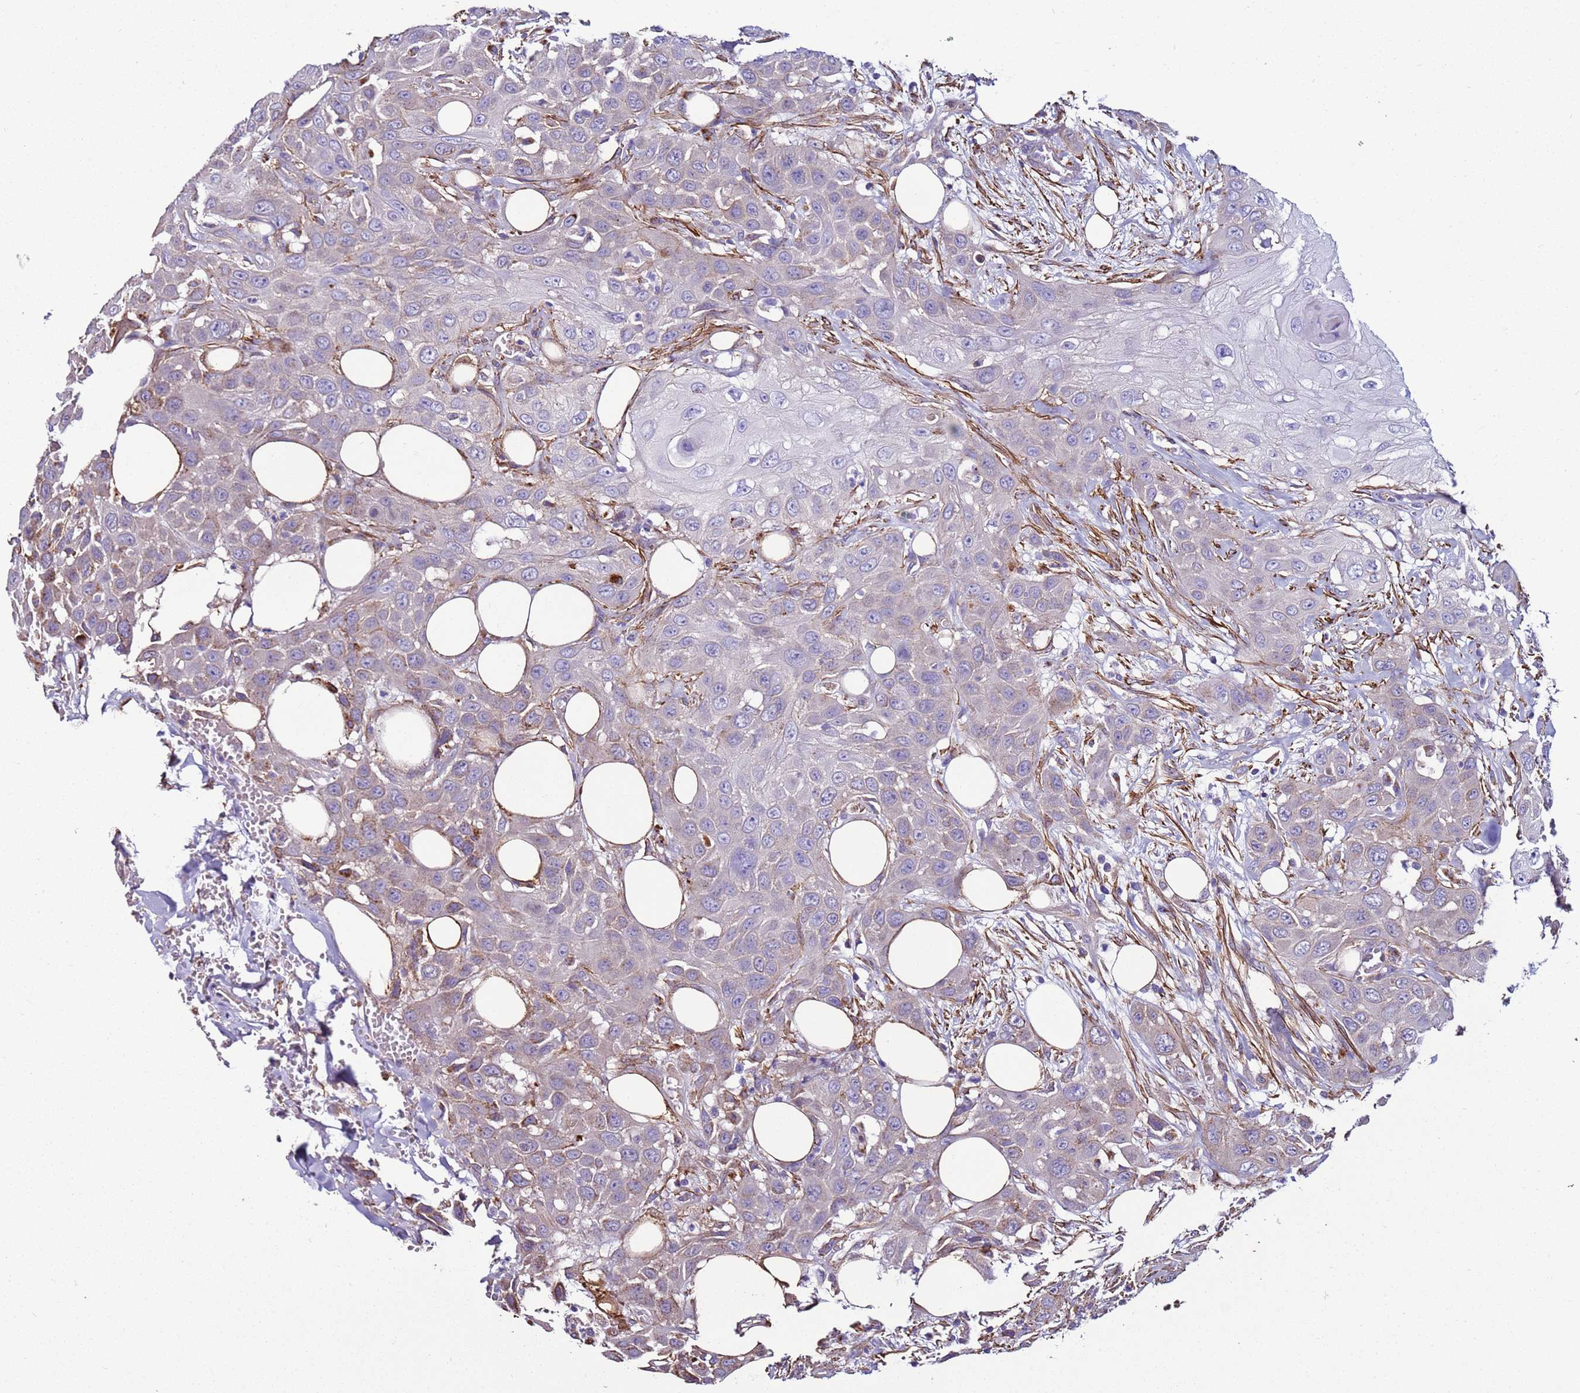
{"staining": {"intensity": "weak", "quantity": "<25%", "location": "cytoplasmic/membranous"}, "tissue": "head and neck cancer", "cell_type": "Tumor cells", "image_type": "cancer", "snomed": [{"axis": "morphology", "description": "Squamous cell carcinoma, NOS"}, {"axis": "topography", "description": "Head-Neck"}], "caption": "Tumor cells show no significant staining in head and neck squamous cell carcinoma. (DAB (3,3'-diaminobenzidine) immunohistochemistry (IHC), high magnification).", "gene": "RABL2B", "patient": {"sex": "male", "age": 81}}